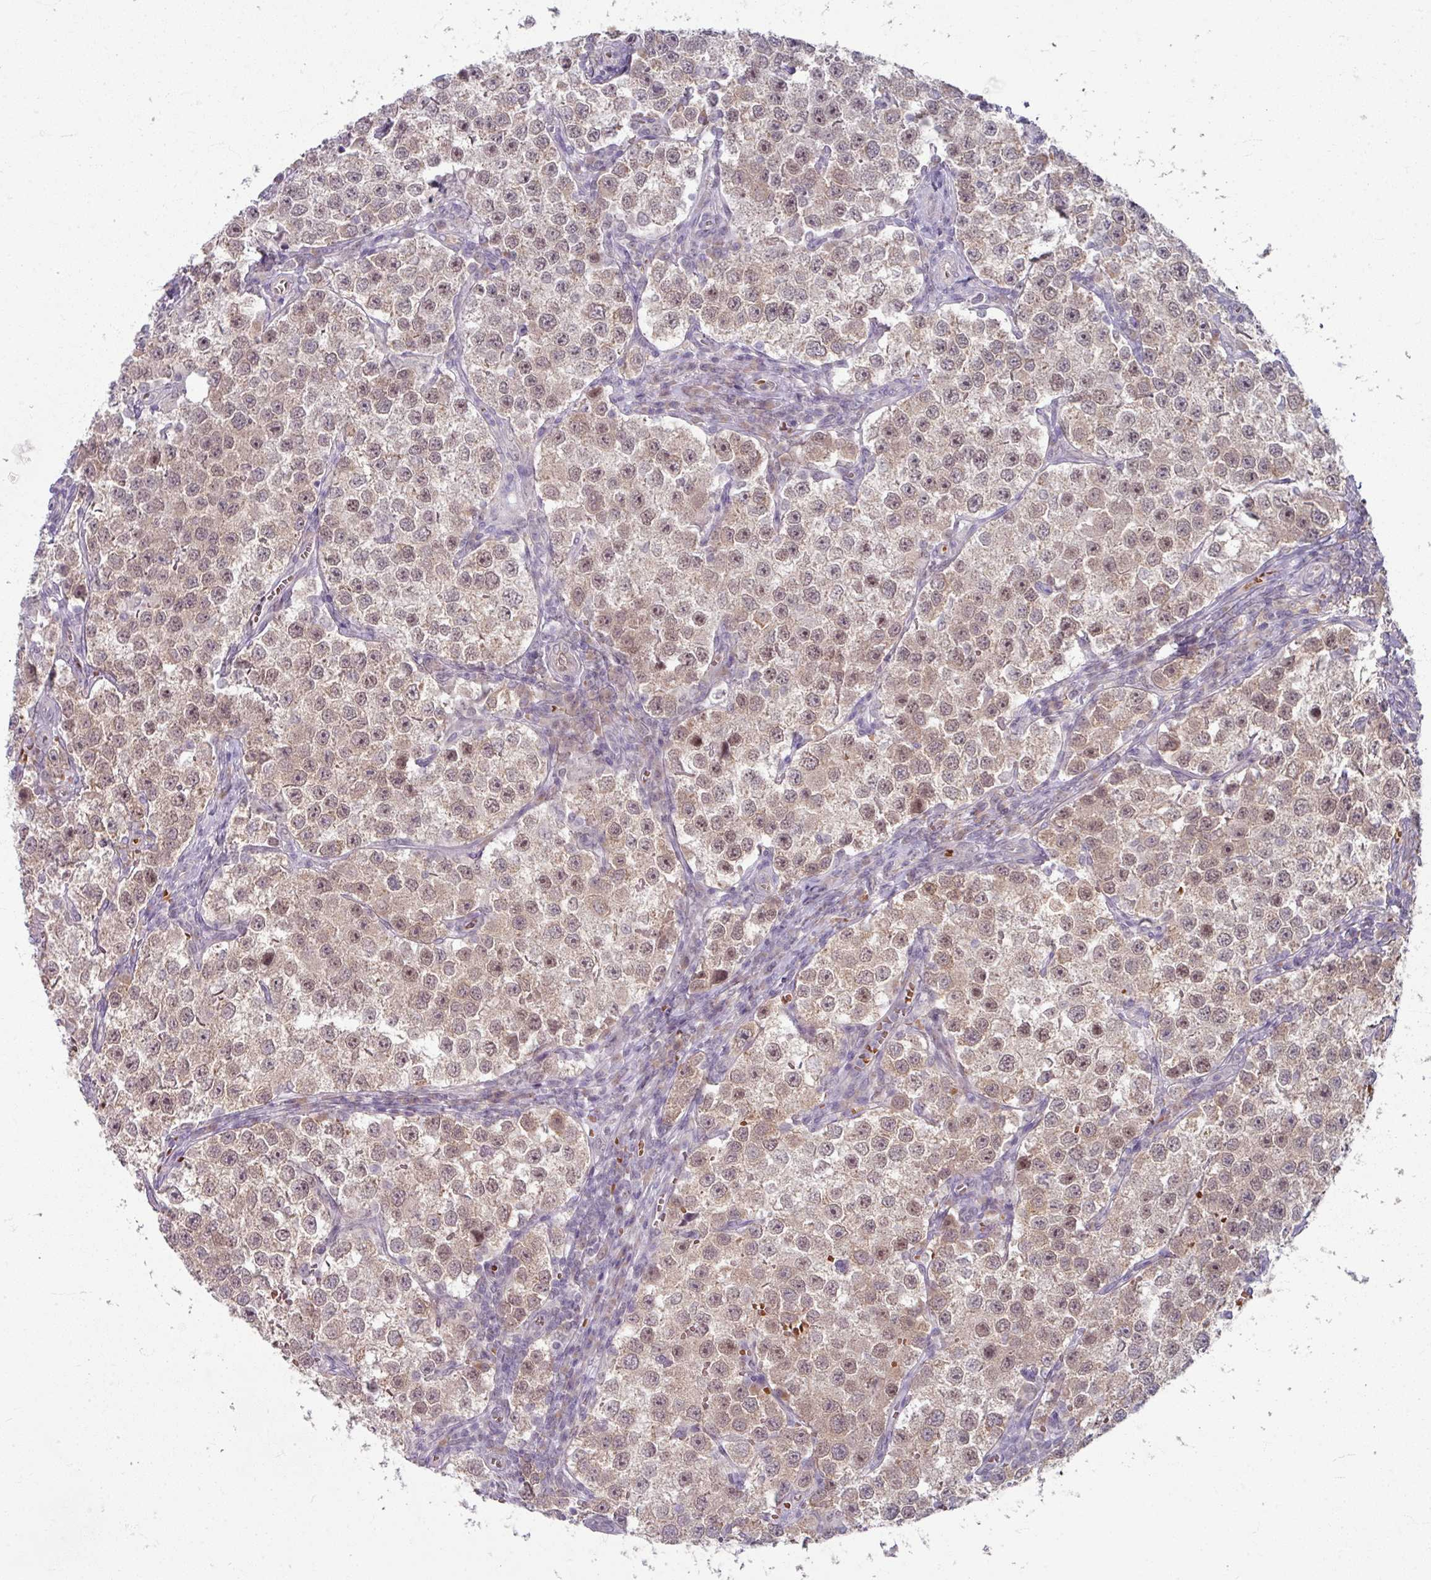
{"staining": {"intensity": "weak", "quantity": ">75%", "location": "cytoplasmic/membranous,nuclear"}, "tissue": "testis cancer", "cell_type": "Tumor cells", "image_type": "cancer", "snomed": [{"axis": "morphology", "description": "Seminoma, NOS"}, {"axis": "topography", "description": "Testis"}], "caption": "Seminoma (testis) stained with a brown dye exhibits weak cytoplasmic/membranous and nuclear positive expression in about >75% of tumor cells.", "gene": "KMT5C", "patient": {"sex": "male", "age": 37}}